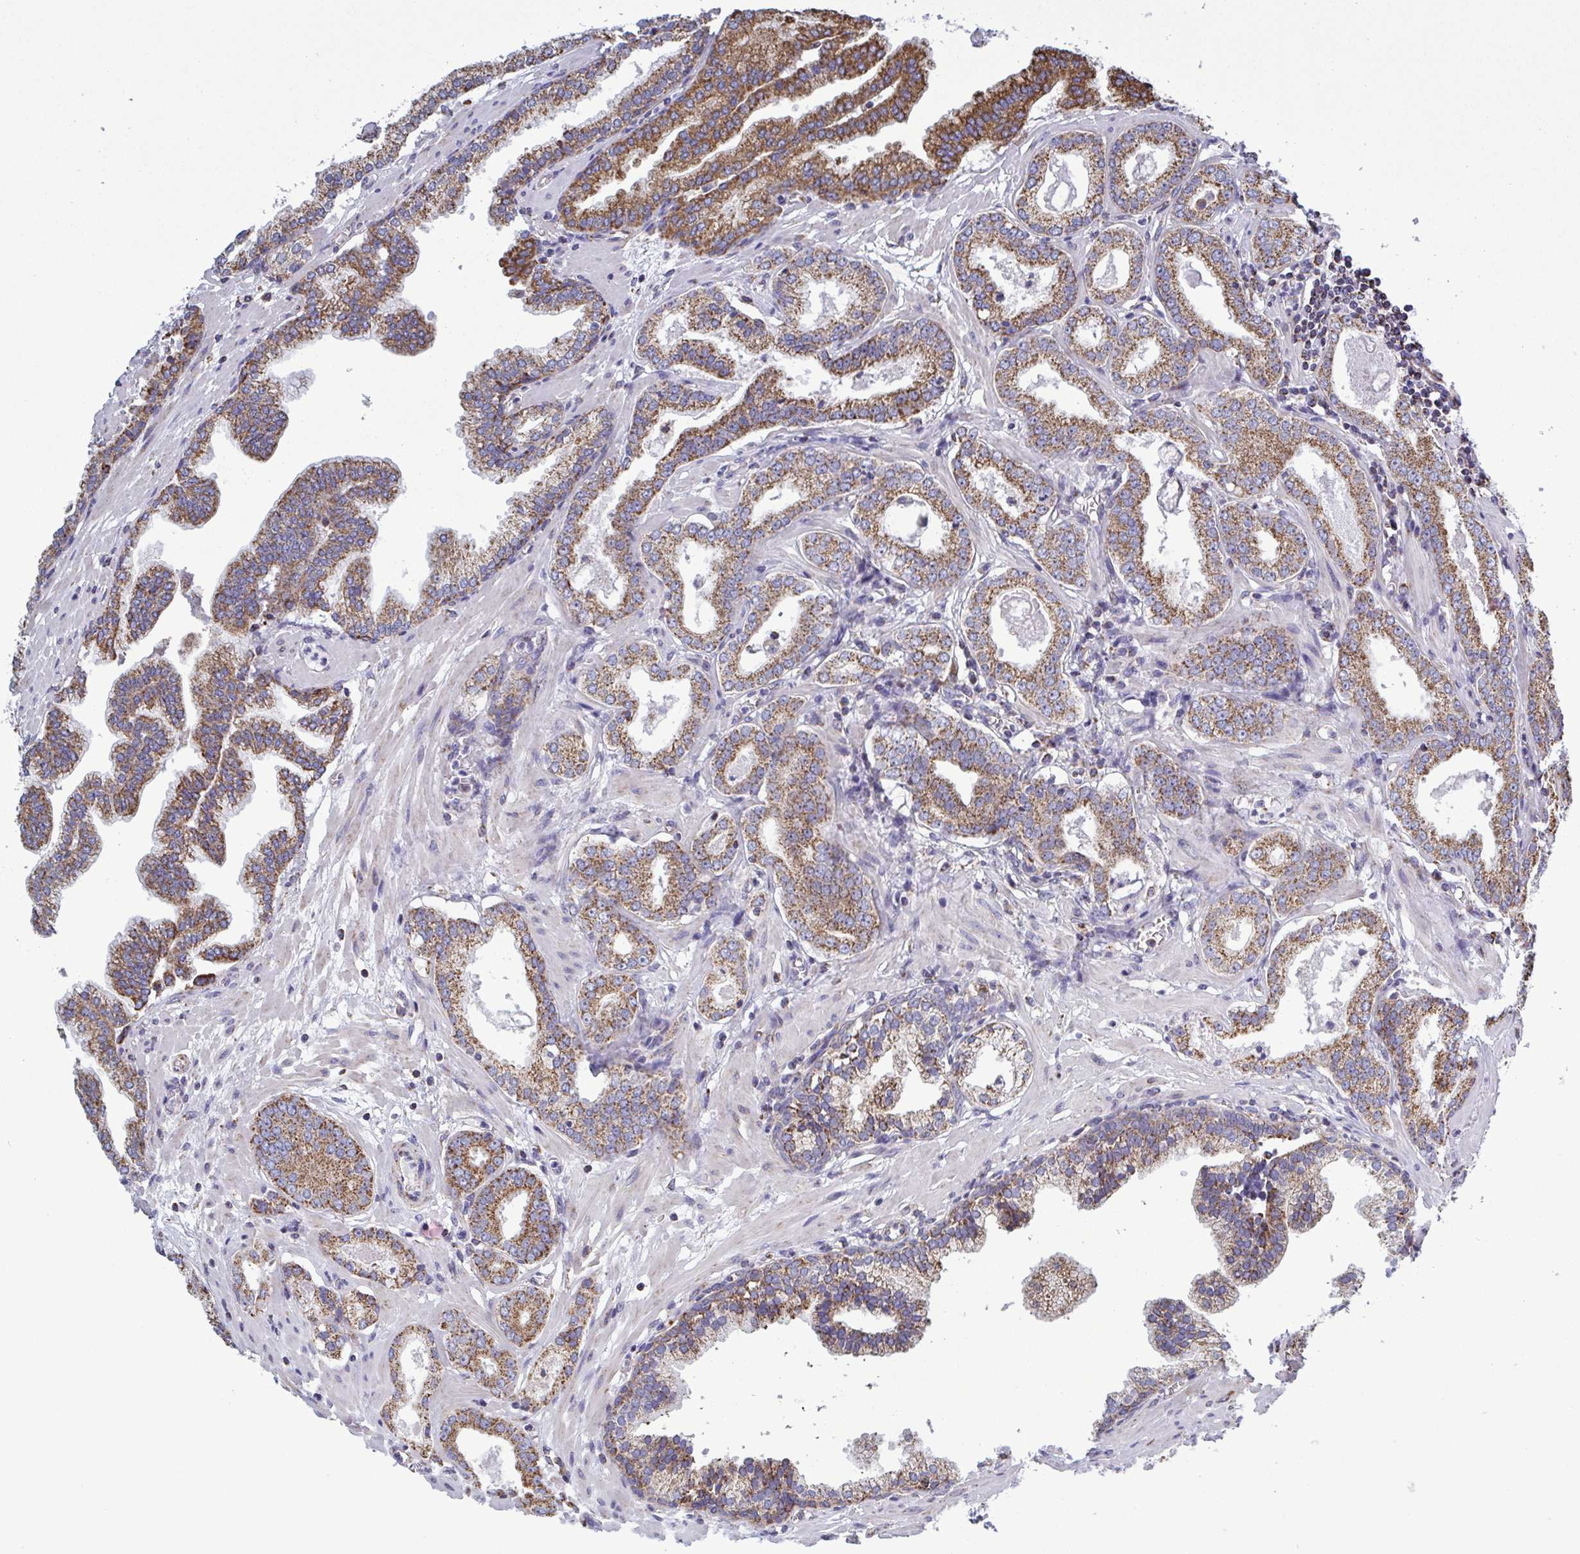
{"staining": {"intensity": "moderate", "quantity": ">75%", "location": "cytoplasmic/membranous"}, "tissue": "prostate cancer", "cell_type": "Tumor cells", "image_type": "cancer", "snomed": [{"axis": "morphology", "description": "Adenocarcinoma, Low grade"}, {"axis": "topography", "description": "Prostate"}], "caption": "Moderate cytoplasmic/membranous expression for a protein is seen in about >75% of tumor cells of prostate cancer (adenocarcinoma (low-grade)) using immunohistochemistry.", "gene": "CSDE1", "patient": {"sex": "male", "age": 64}}